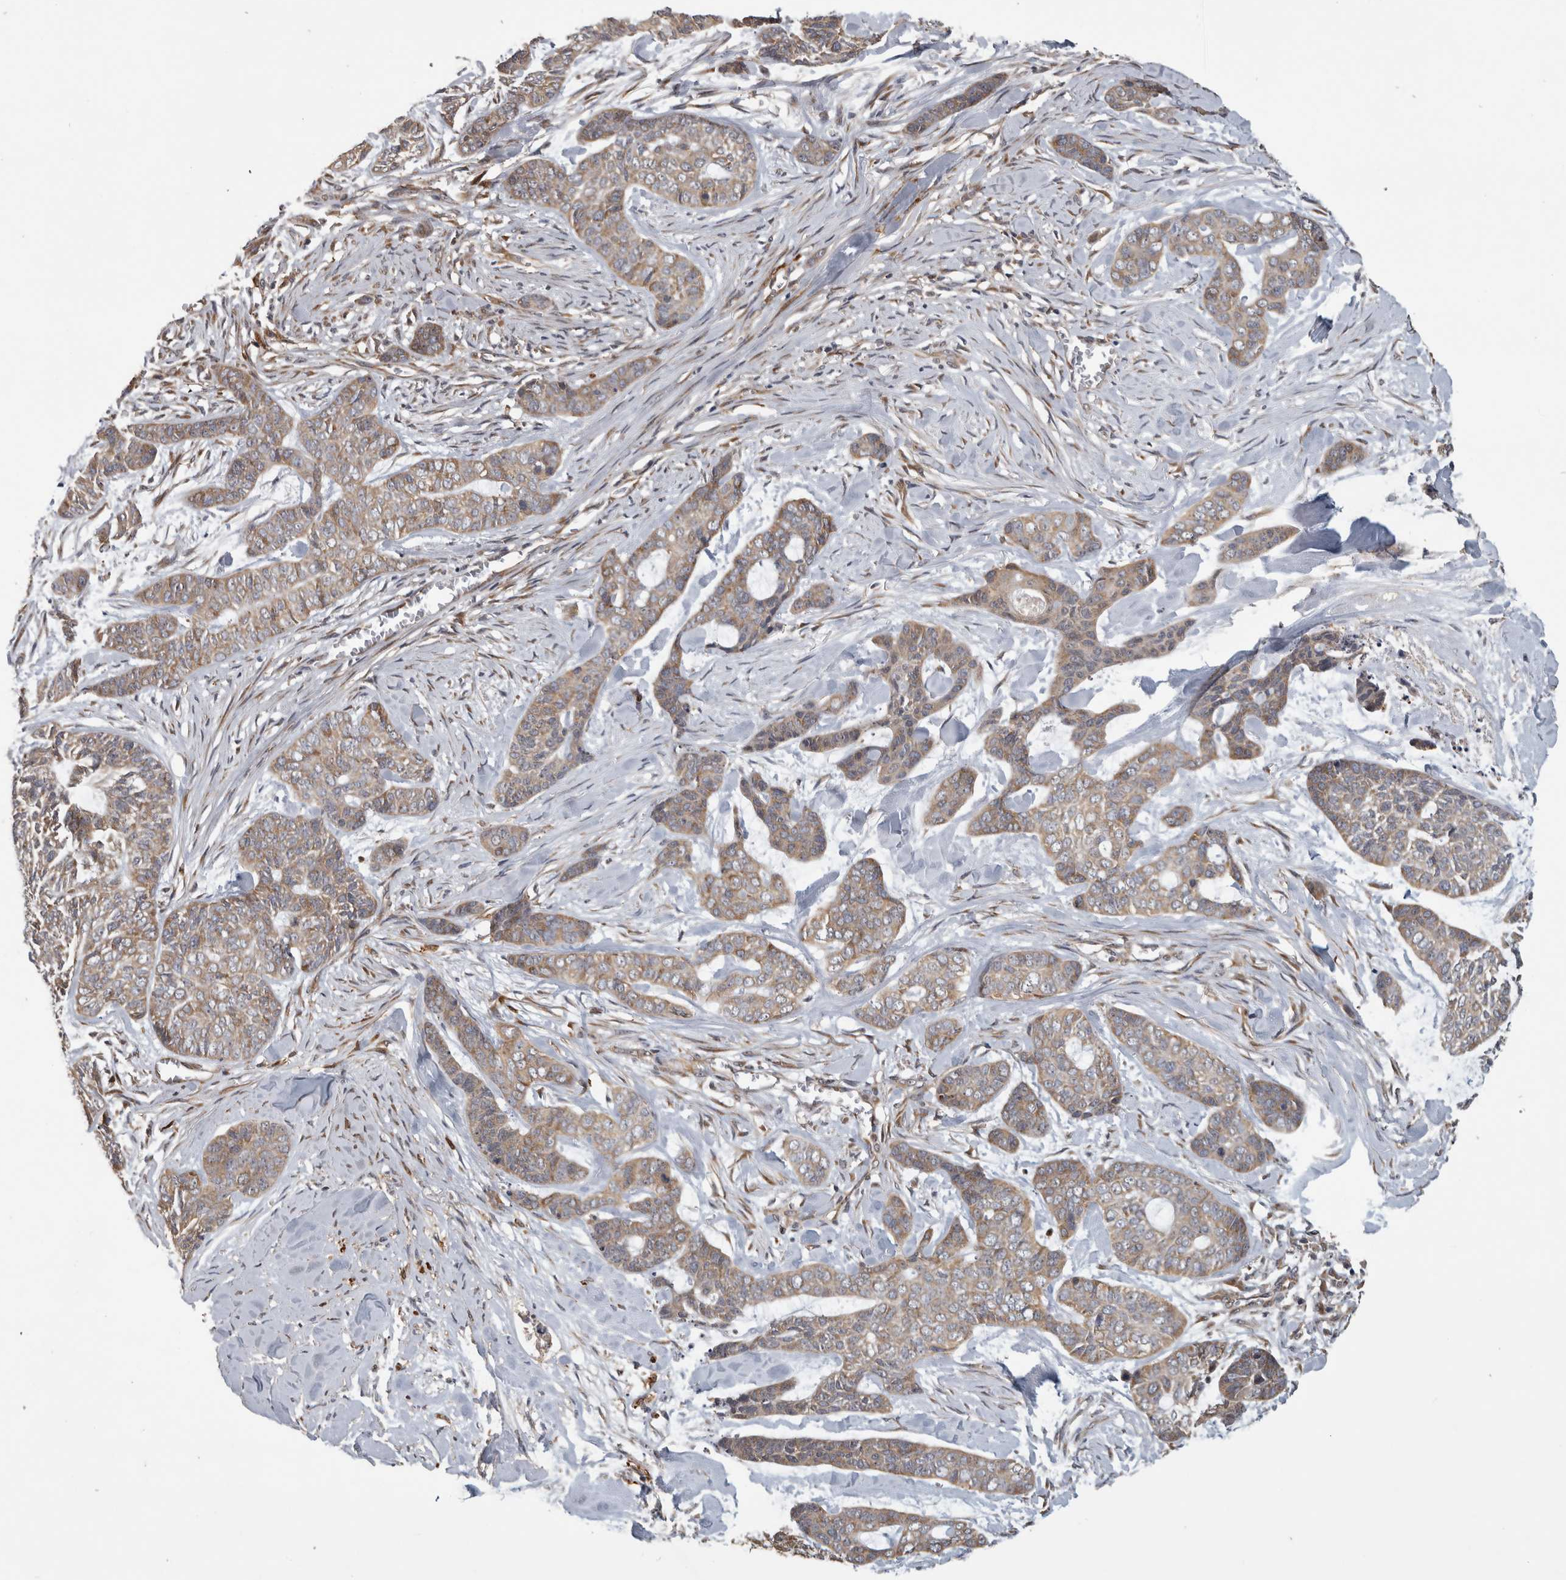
{"staining": {"intensity": "weak", "quantity": "25%-75%", "location": "cytoplasmic/membranous"}, "tissue": "skin cancer", "cell_type": "Tumor cells", "image_type": "cancer", "snomed": [{"axis": "morphology", "description": "Basal cell carcinoma"}, {"axis": "topography", "description": "Skin"}], "caption": "Protein staining by IHC demonstrates weak cytoplasmic/membranous expression in about 25%-75% of tumor cells in skin cancer (basal cell carcinoma). (DAB IHC, brown staining for protein, blue staining for nuclei).", "gene": "ATXN2", "patient": {"sex": "female", "age": 64}}